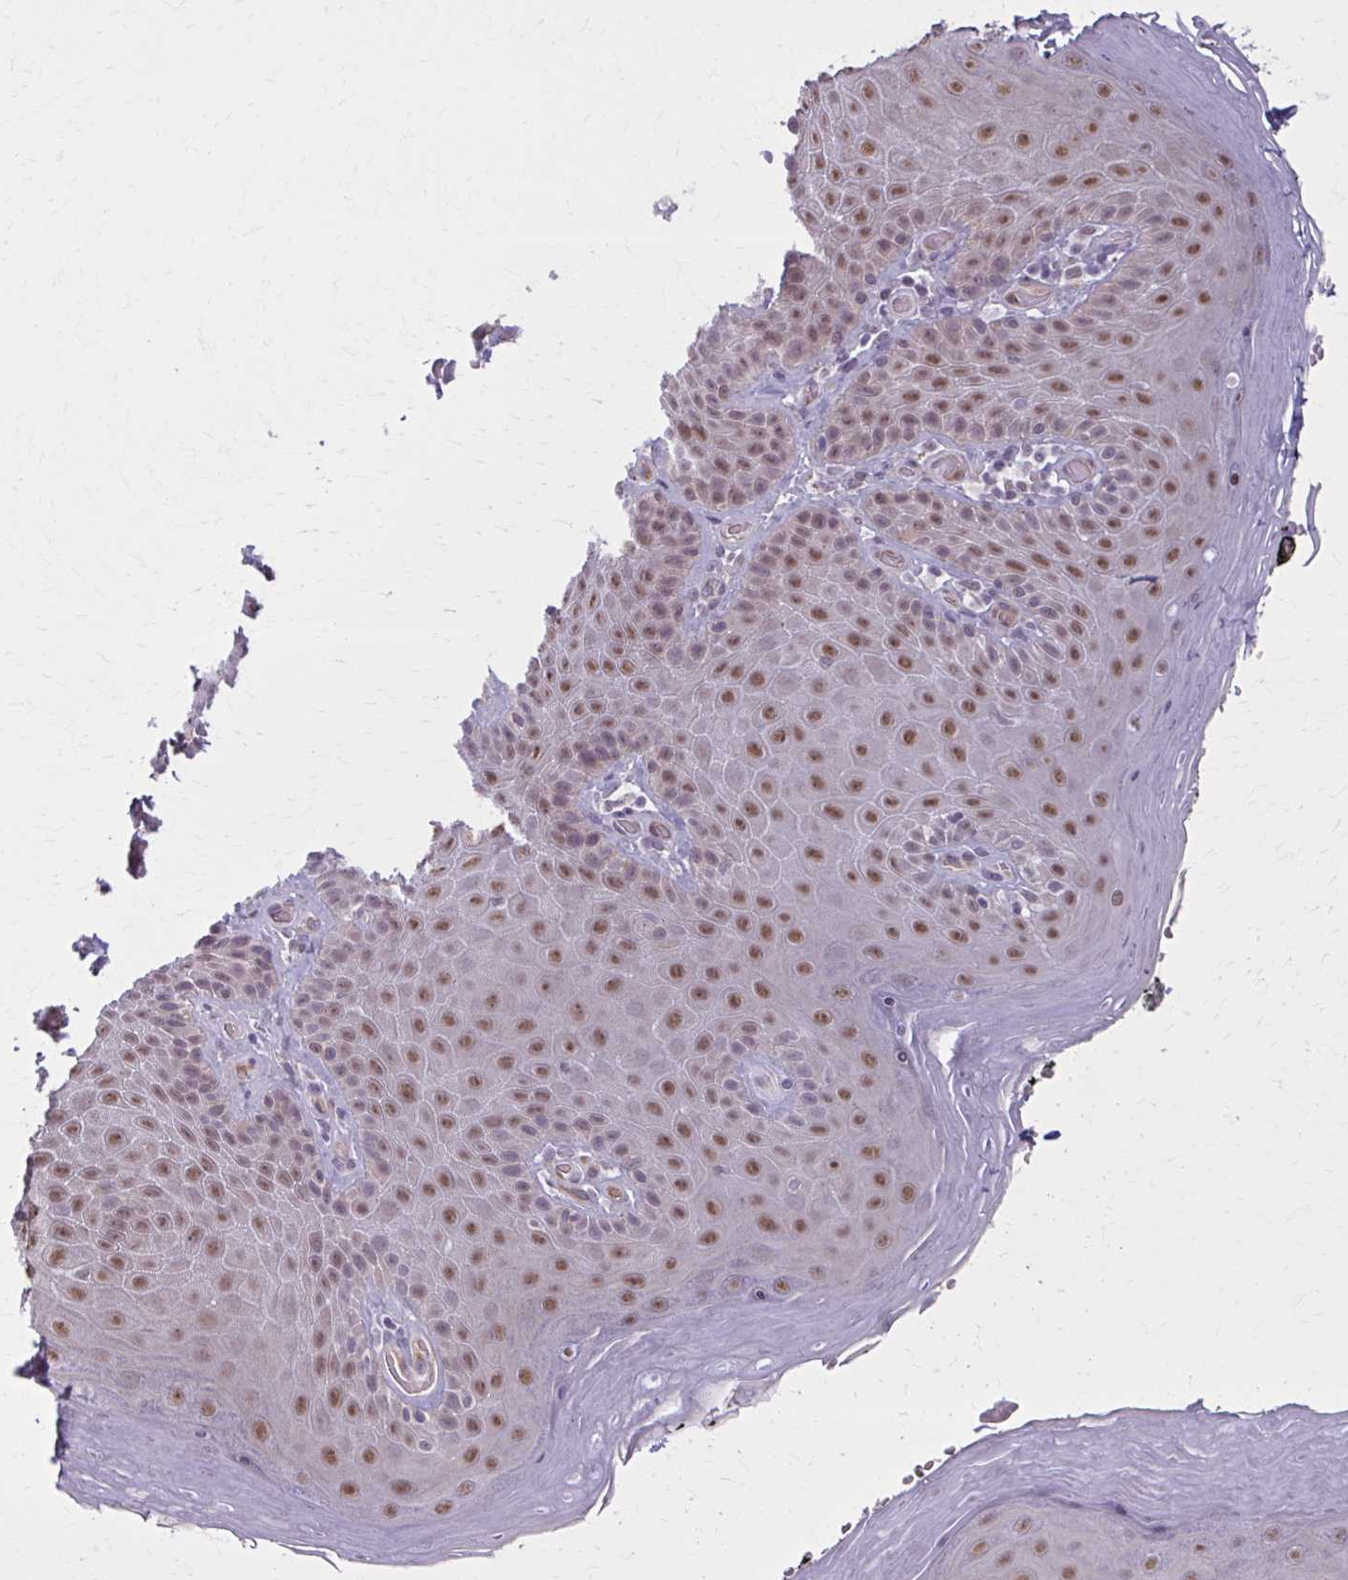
{"staining": {"intensity": "moderate", "quantity": ">75%", "location": "nuclear"}, "tissue": "skin", "cell_type": "Epidermal cells", "image_type": "normal", "snomed": [{"axis": "morphology", "description": "Normal tissue, NOS"}, {"axis": "topography", "description": "Anal"}, {"axis": "topography", "description": "Peripheral nerve tissue"}], "caption": "A medium amount of moderate nuclear positivity is seen in approximately >75% of epidermal cells in benign skin. (IHC, brightfield microscopy, high magnification).", "gene": "NUMBL", "patient": {"sex": "male", "age": 53}}